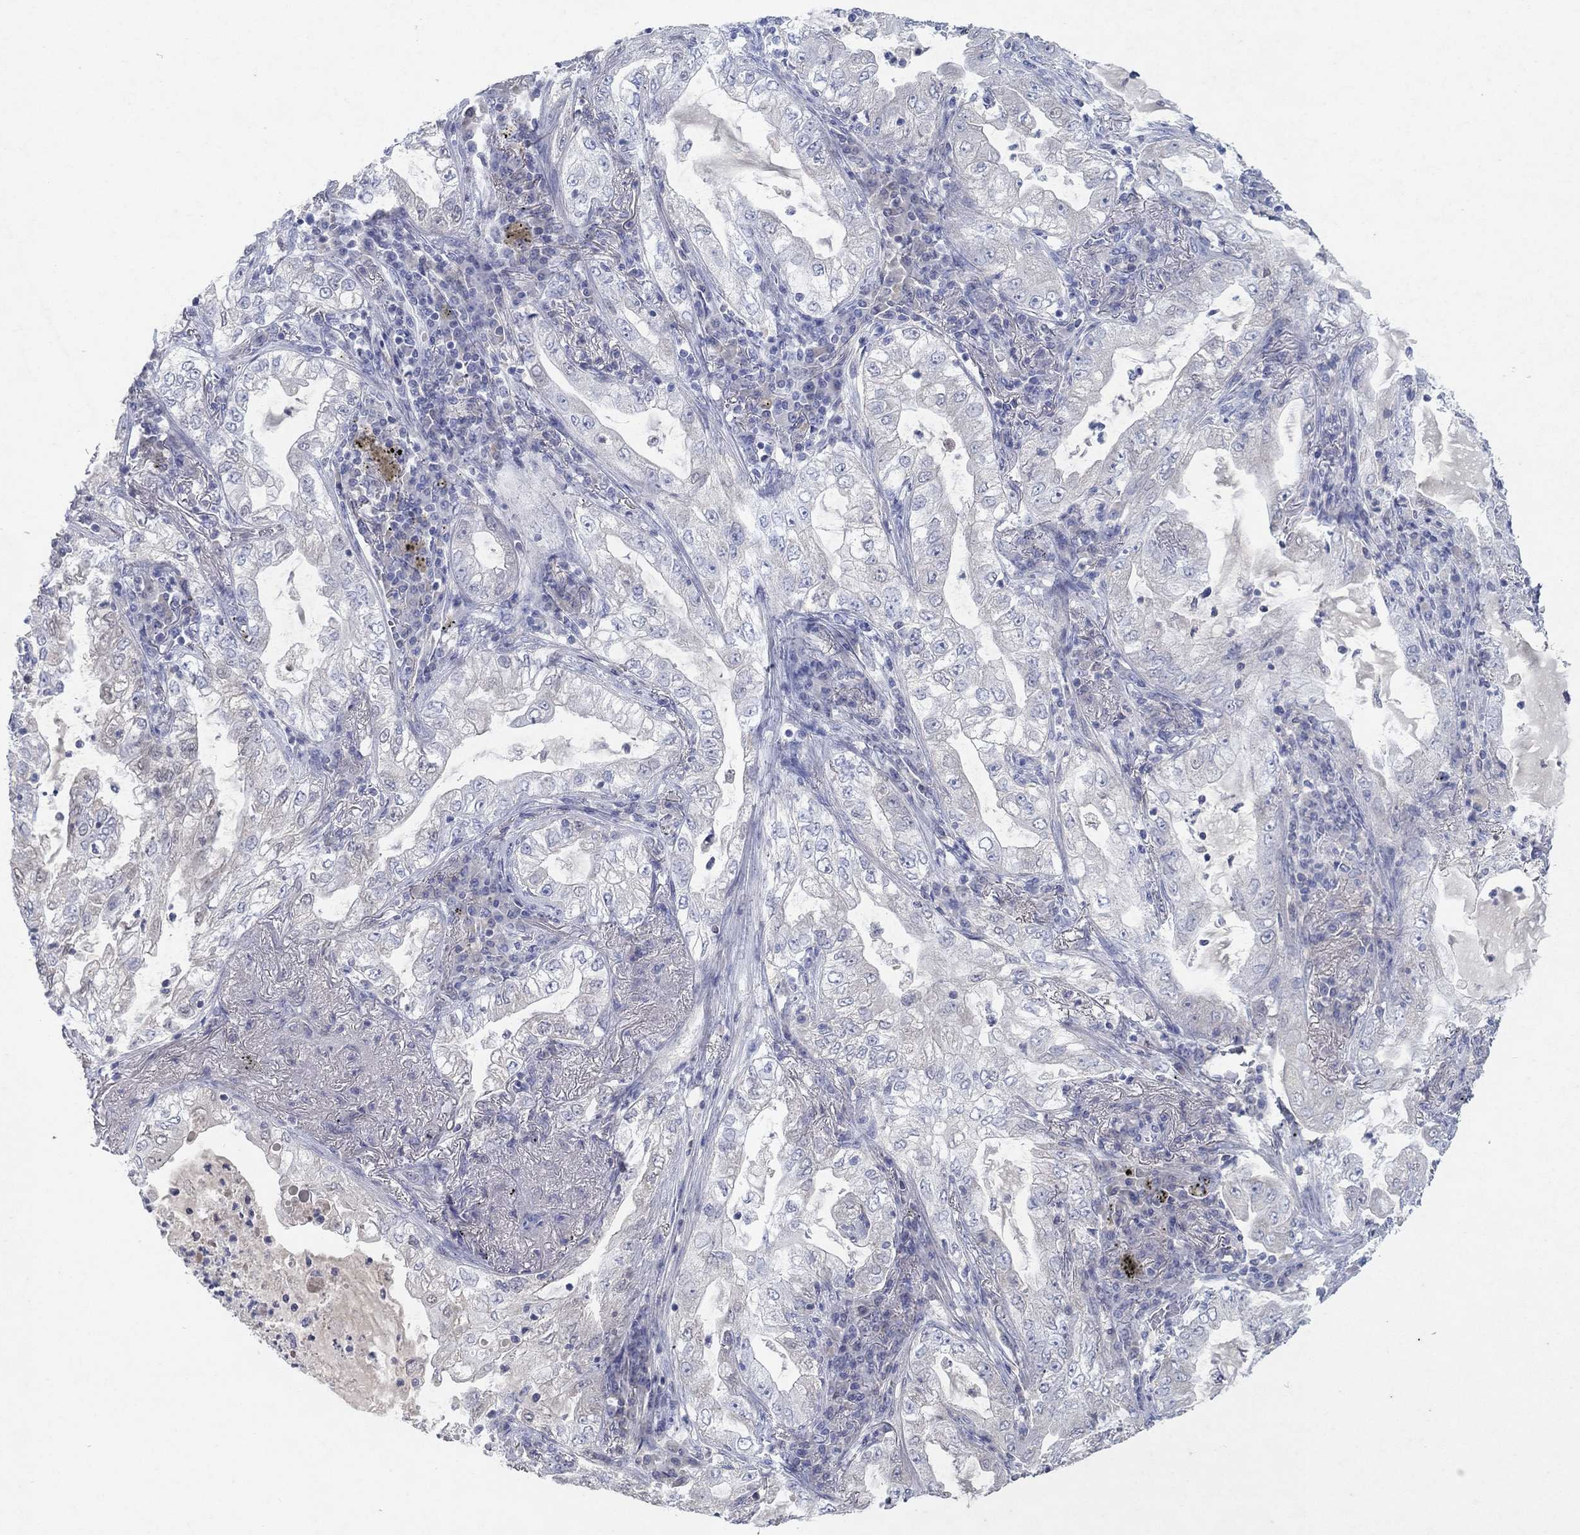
{"staining": {"intensity": "negative", "quantity": "none", "location": "none"}, "tissue": "lung cancer", "cell_type": "Tumor cells", "image_type": "cancer", "snomed": [{"axis": "morphology", "description": "Adenocarcinoma, NOS"}, {"axis": "topography", "description": "Lung"}], "caption": "Immunohistochemical staining of lung cancer (adenocarcinoma) displays no significant expression in tumor cells. (DAB (3,3'-diaminobenzidine) immunohistochemistry with hematoxylin counter stain).", "gene": "KRT40", "patient": {"sex": "female", "age": 73}}